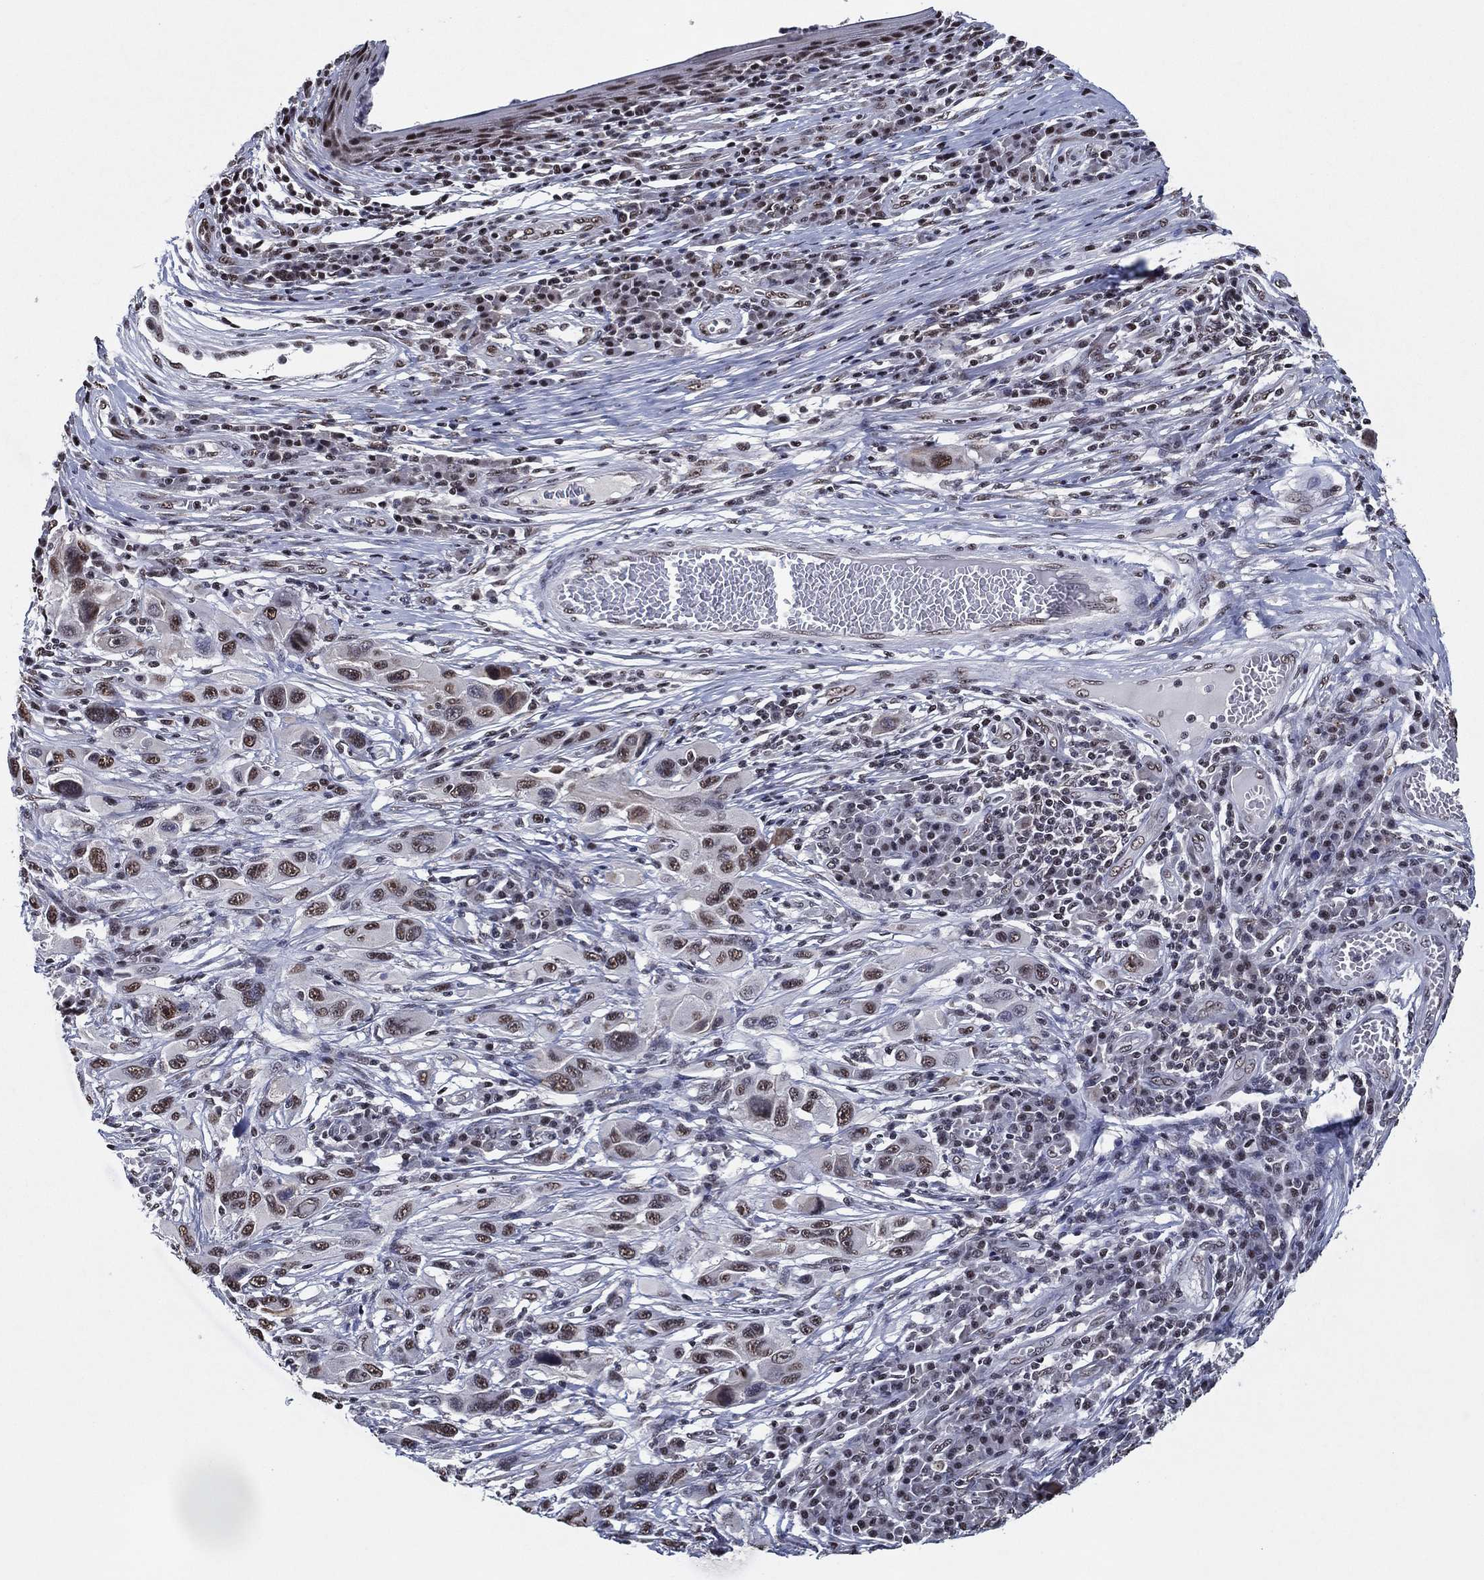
{"staining": {"intensity": "moderate", "quantity": "25%-75%", "location": "nuclear"}, "tissue": "melanoma", "cell_type": "Tumor cells", "image_type": "cancer", "snomed": [{"axis": "morphology", "description": "Malignant melanoma, NOS"}, {"axis": "topography", "description": "Skin"}], "caption": "A brown stain highlights moderate nuclear expression of a protein in melanoma tumor cells.", "gene": "ZBTB42", "patient": {"sex": "male", "age": 53}}